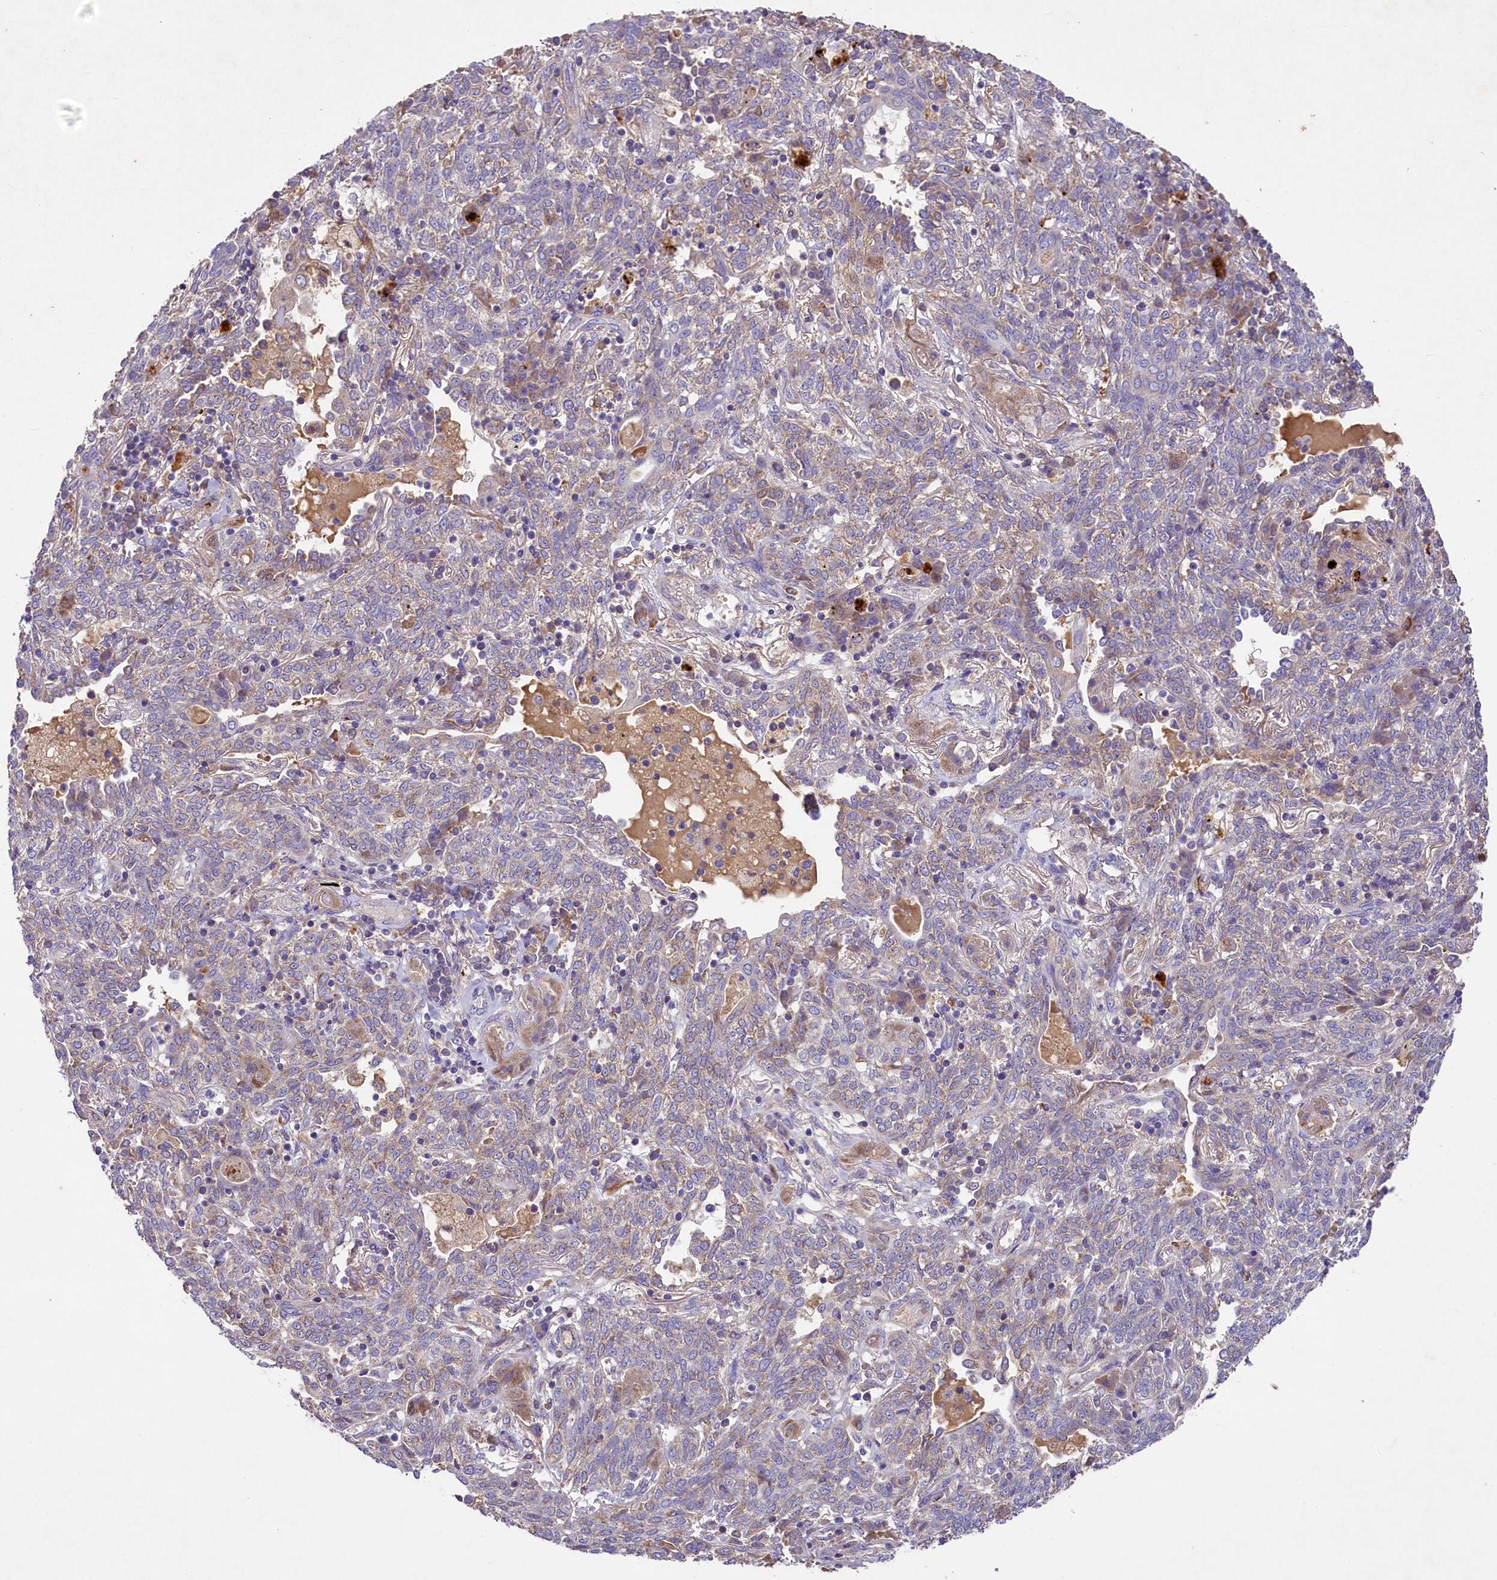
{"staining": {"intensity": "weak", "quantity": "<25%", "location": "cytoplasmic/membranous"}, "tissue": "lung cancer", "cell_type": "Tumor cells", "image_type": "cancer", "snomed": [{"axis": "morphology", "description": "Squamous cell carcinoma, NOS"}, {"axis": "topography", "description": "Lung"}], "caption": "IHC histopathology image of human lung squamous cell carcinoma stained for a protein (brown), which demonstrates no staining in tumor cells. (DAB IHC visualized using brightfield microscopy, high magnification).", "gene": "PMPCB", "patient": {"sex": "female", "age": 70}}